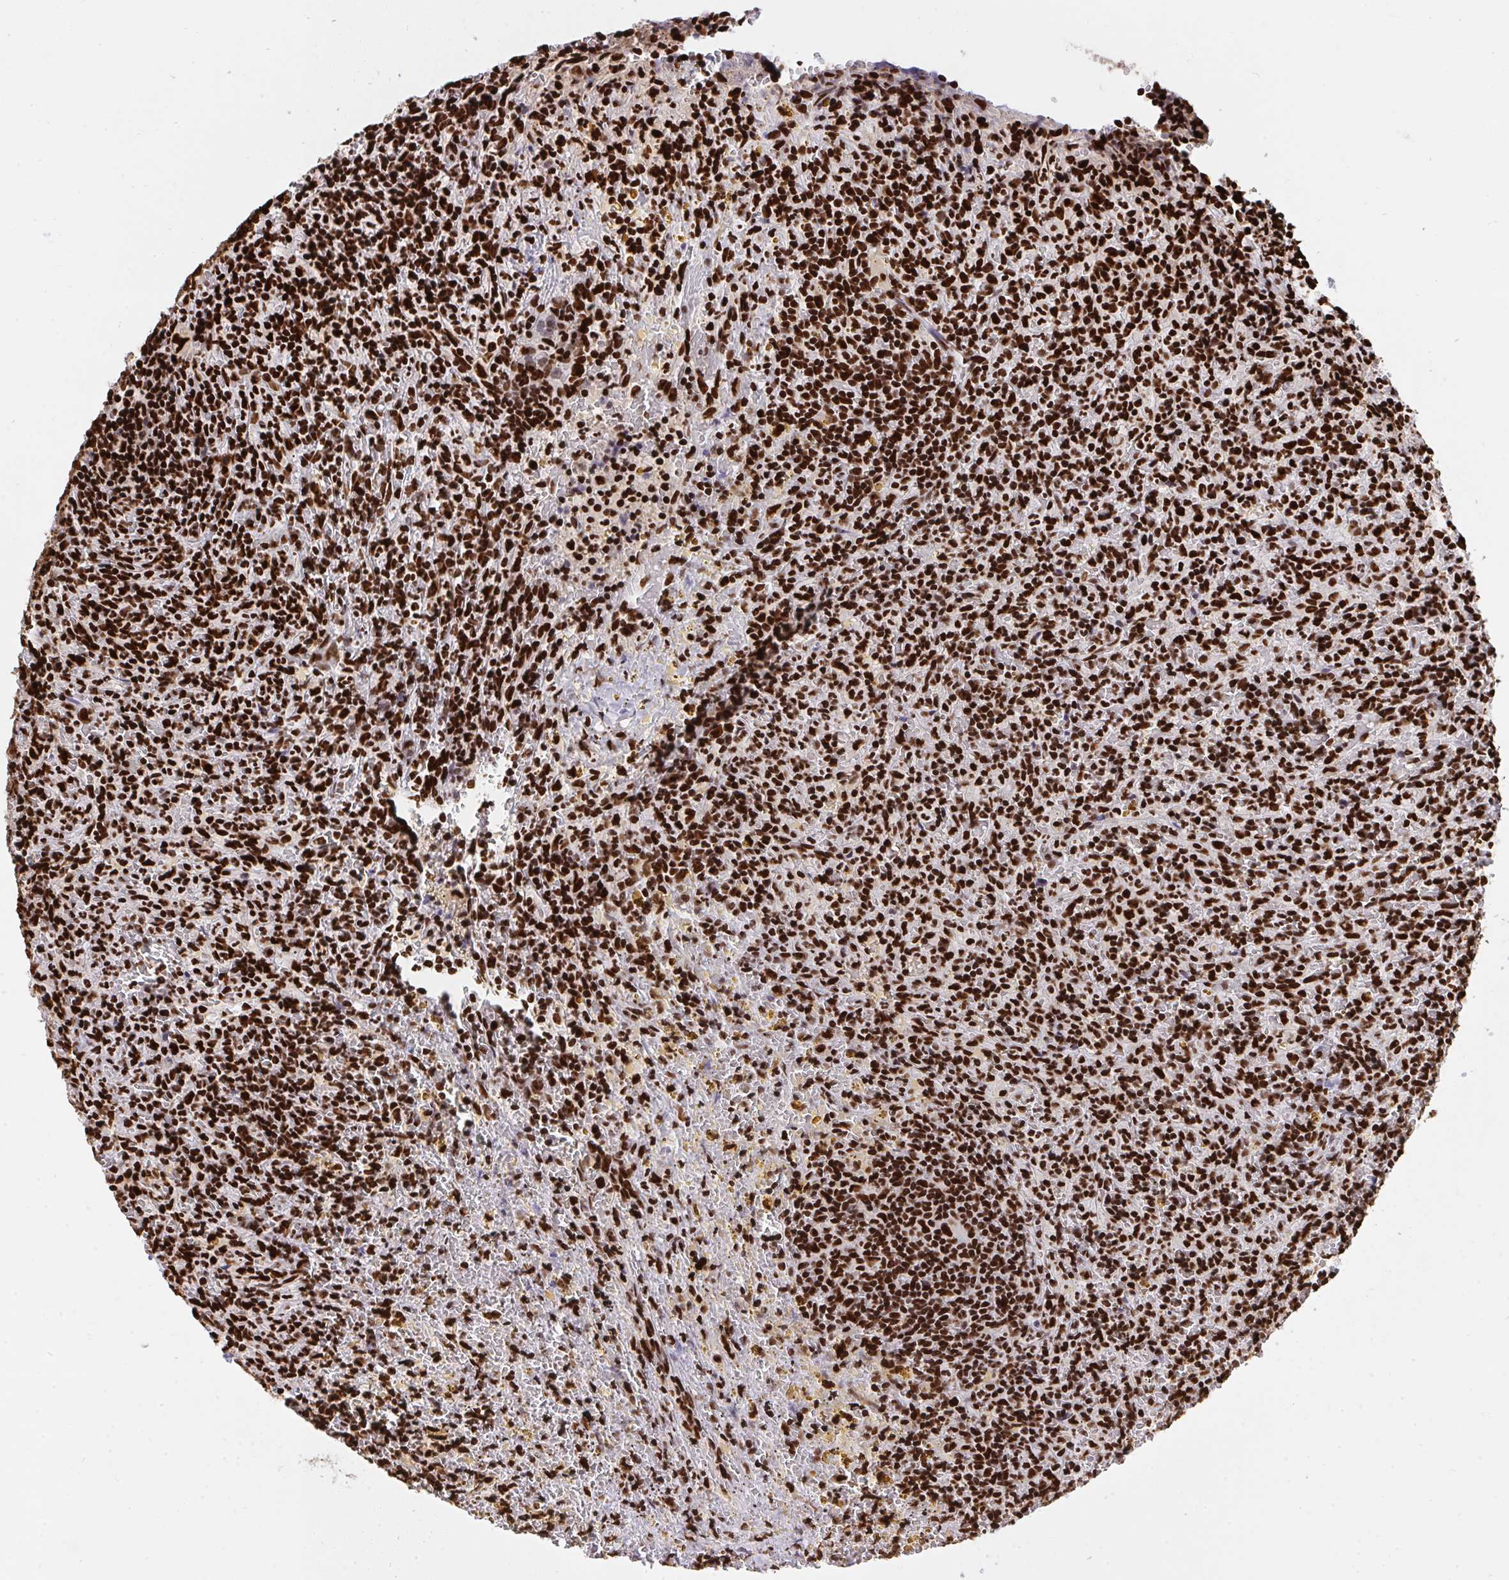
{"staining": {"intensity": "strong", "quantity": ">75%", "location": "nuclear"}, "tissue": "lymphoma", "cell_type": "Tumor cells", "image_type": "cancer", "snomed": [{"axis": "morphology", "description": "Malignant lymphoma, non-Hodgkin's type, Low grade"}, {"axis": "topography", "description": "Spleen"}], "caption": "Malignant lymphoma, non-Hodgkin's type (low-grade) tissue displays strong nuclear expression in approximately >75% of tumor cells", "gene": "HNRNPL", "patient": {"sex": "female", "age": 70}}